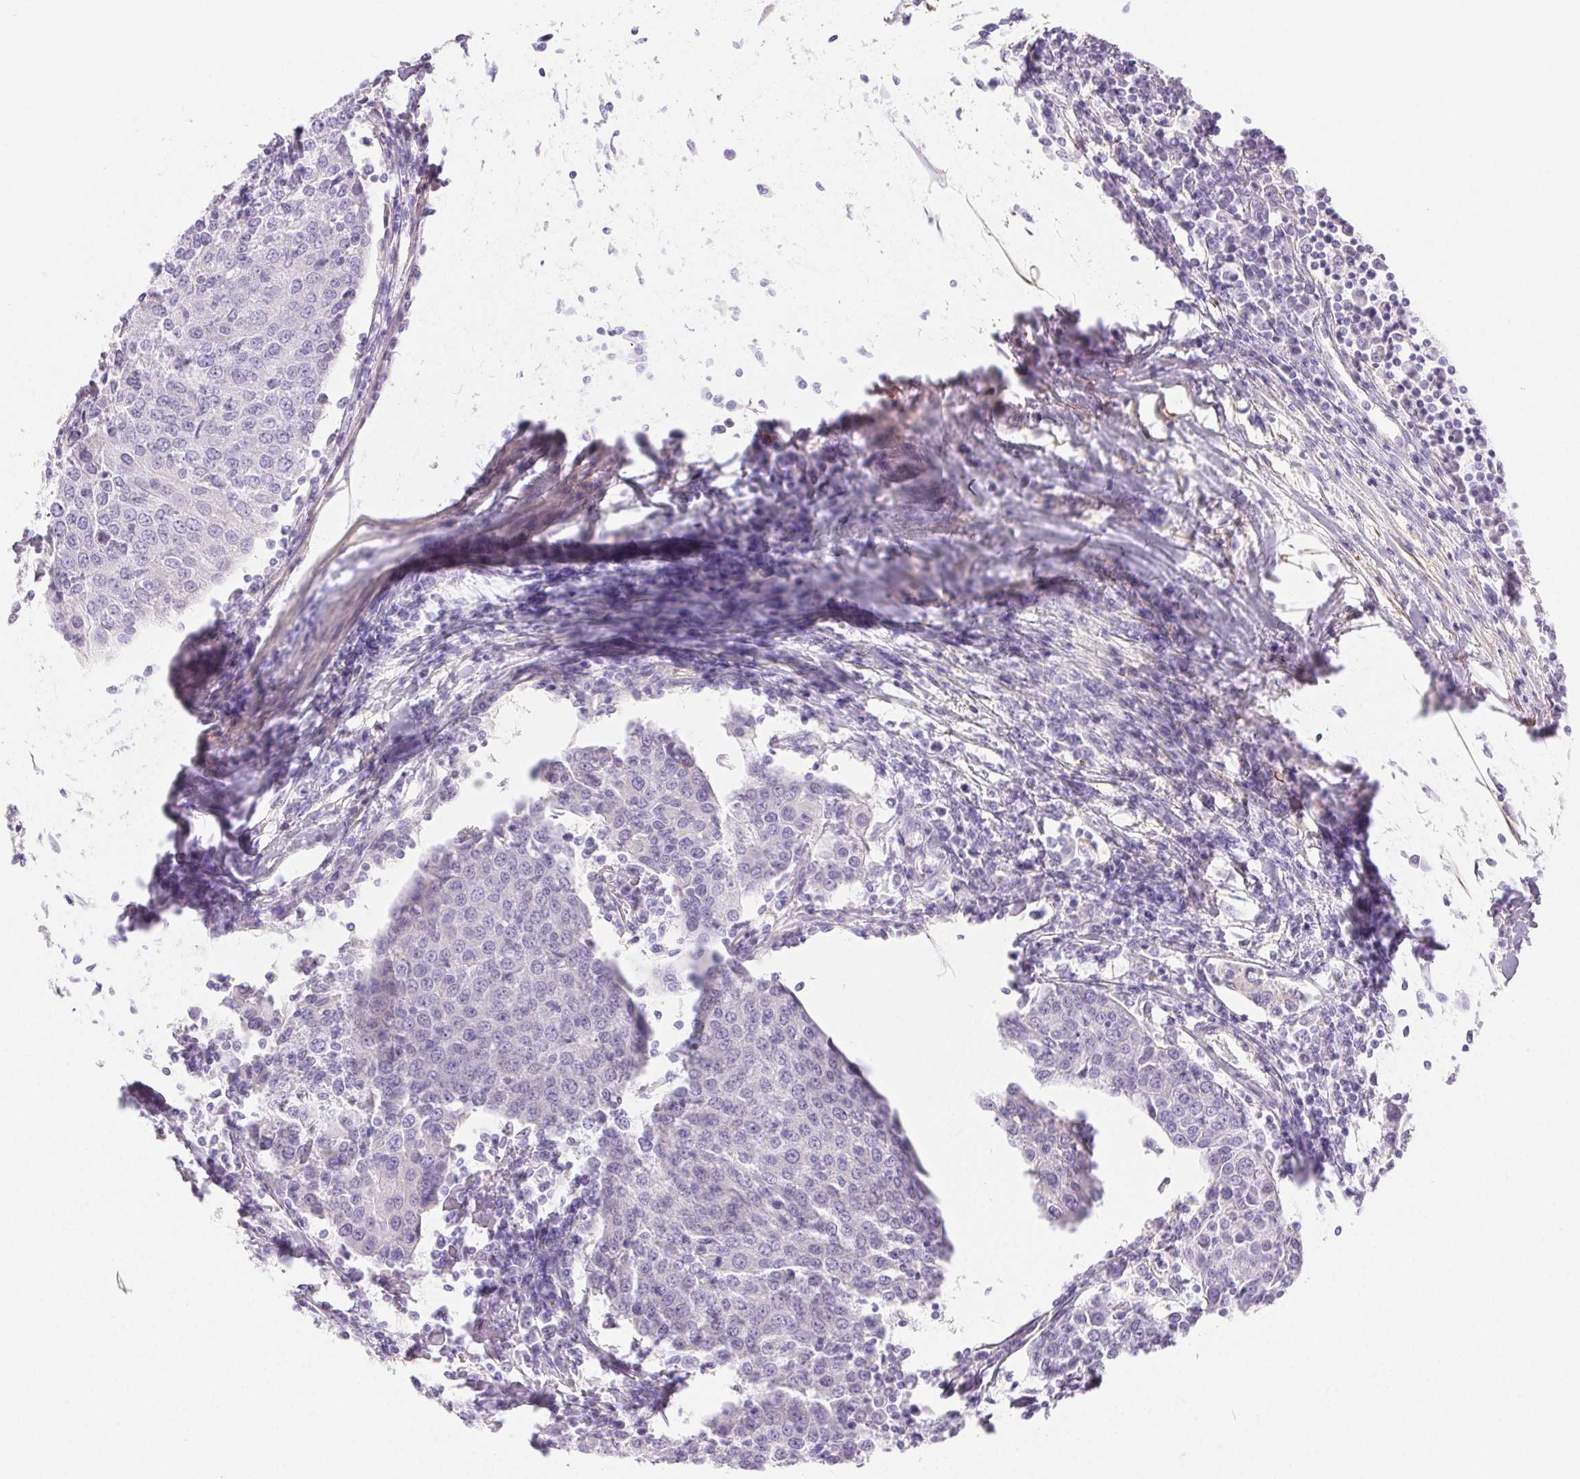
{"staining": {"intensity": "negative", "quantity": "none", "location": "none"}, "tissue": "urothelial cancer", "cell_type": "Tumor cells", "image_type": "cancer", "snomed": [{"axis": "morphology", "description": "Urothelial carcinoma, High grade"}, {"axis": "topography", "description": "Urinary bladder"}], "caption": "This histopathology image is of urothelial cancer stained with IHC to label a protein in brown with the nuclei are counter-stained blue. There is no staining in tumor cells.", "gene": "PNLIP", "patient": {"sex": "female", "age": 85}}